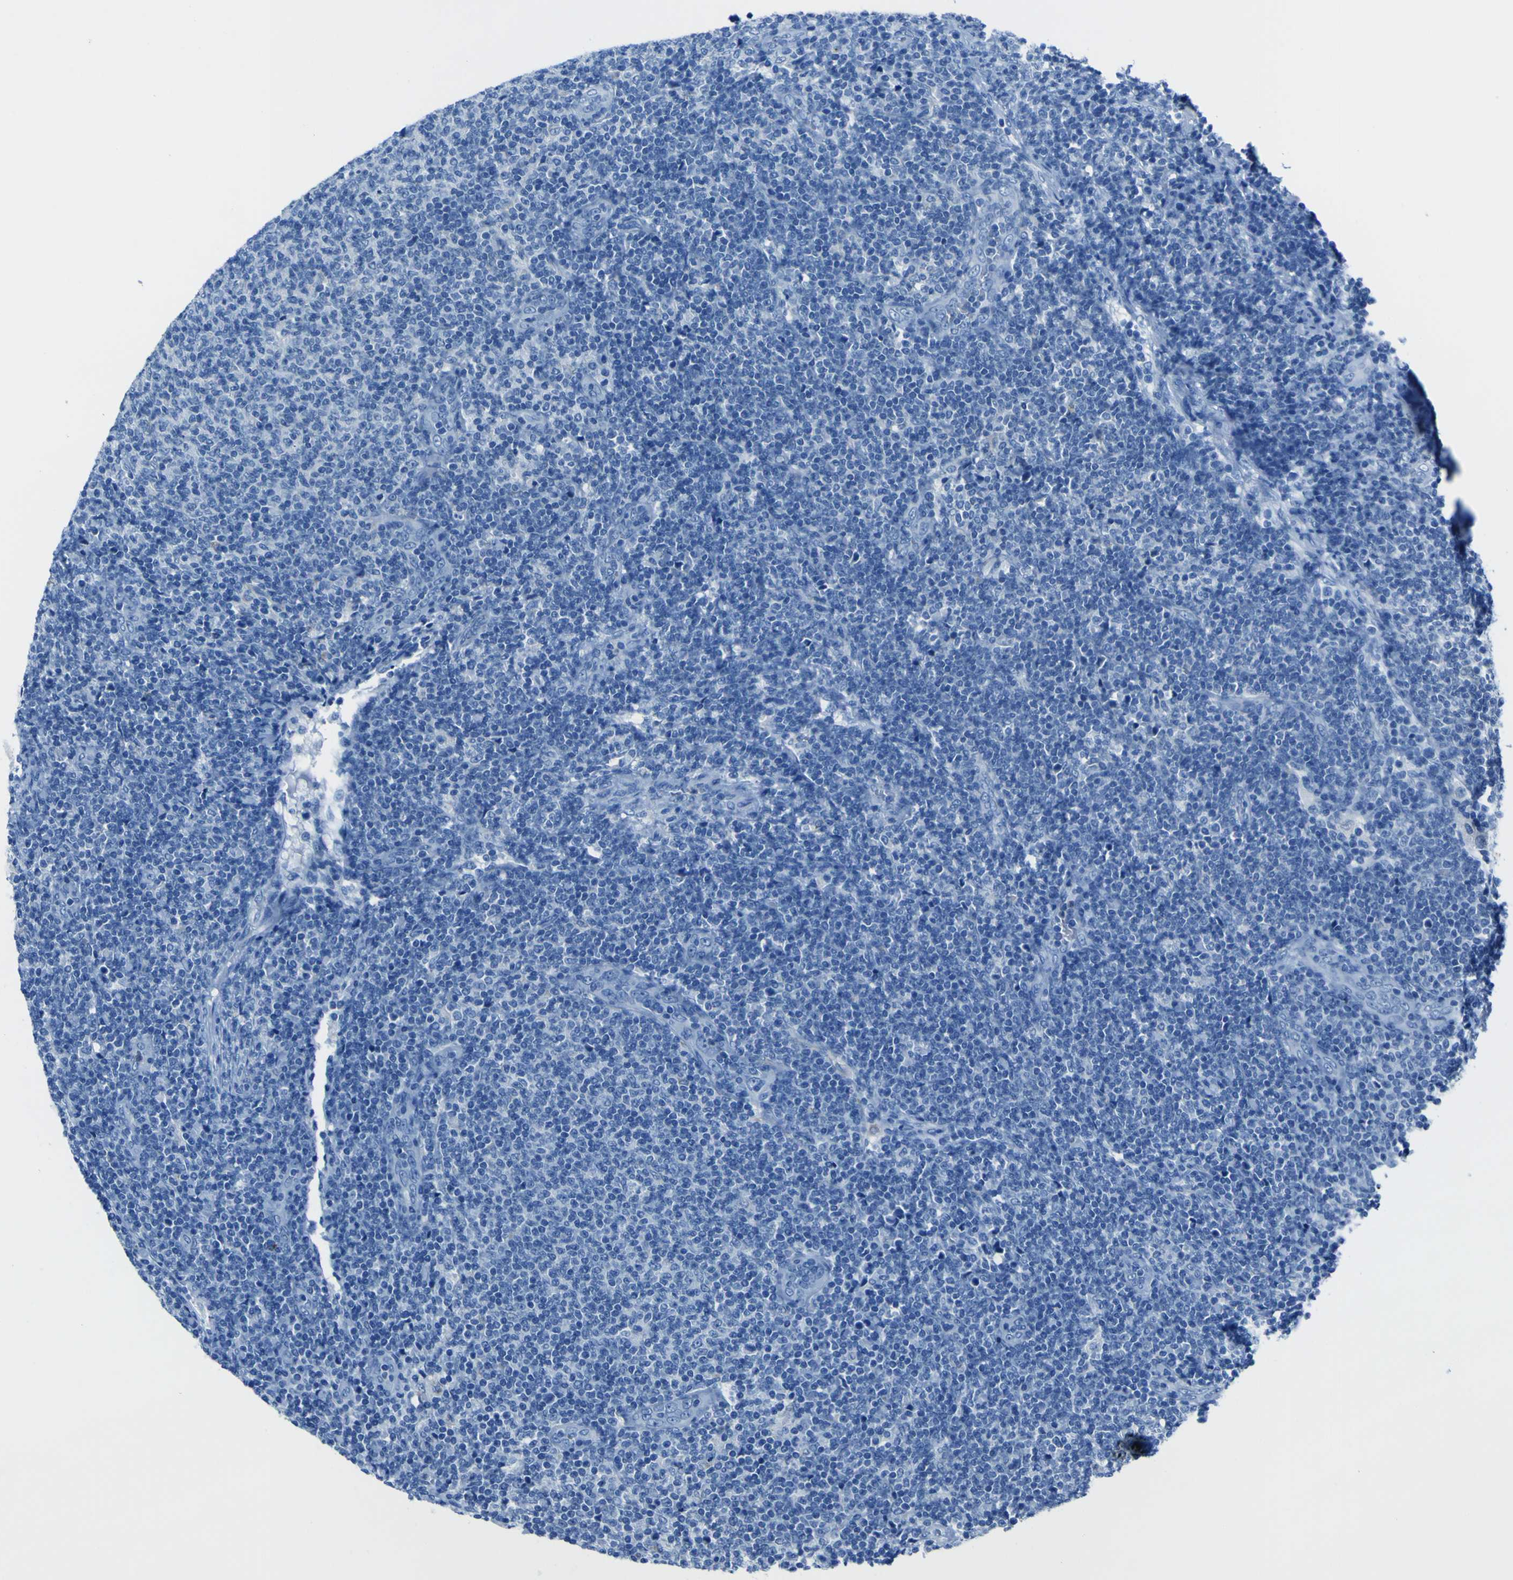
{"staining": {"intensity": "negative", "quantity": "none", "location": "none"}, "tissue": "lymphoma", "cell_type": "Tumor cells", "image_type": "cancer", "snomed": [{"axis": "morphology", "description": "Malignant lymphoma, non-Hodgkin's type, Low grade"}, {"axis": "topography", "description": "Lymph node"}], "caption": "Immunohistochemical staining of lymphoma reveals no significant staining in tumor cells. (Stains: DAB IHC with hematoxylin counter stain, Microscopy: brightfield microscopy at high magnification).", "gene": "ACSL1", "patient": {"sex": "male", "age": 66}}